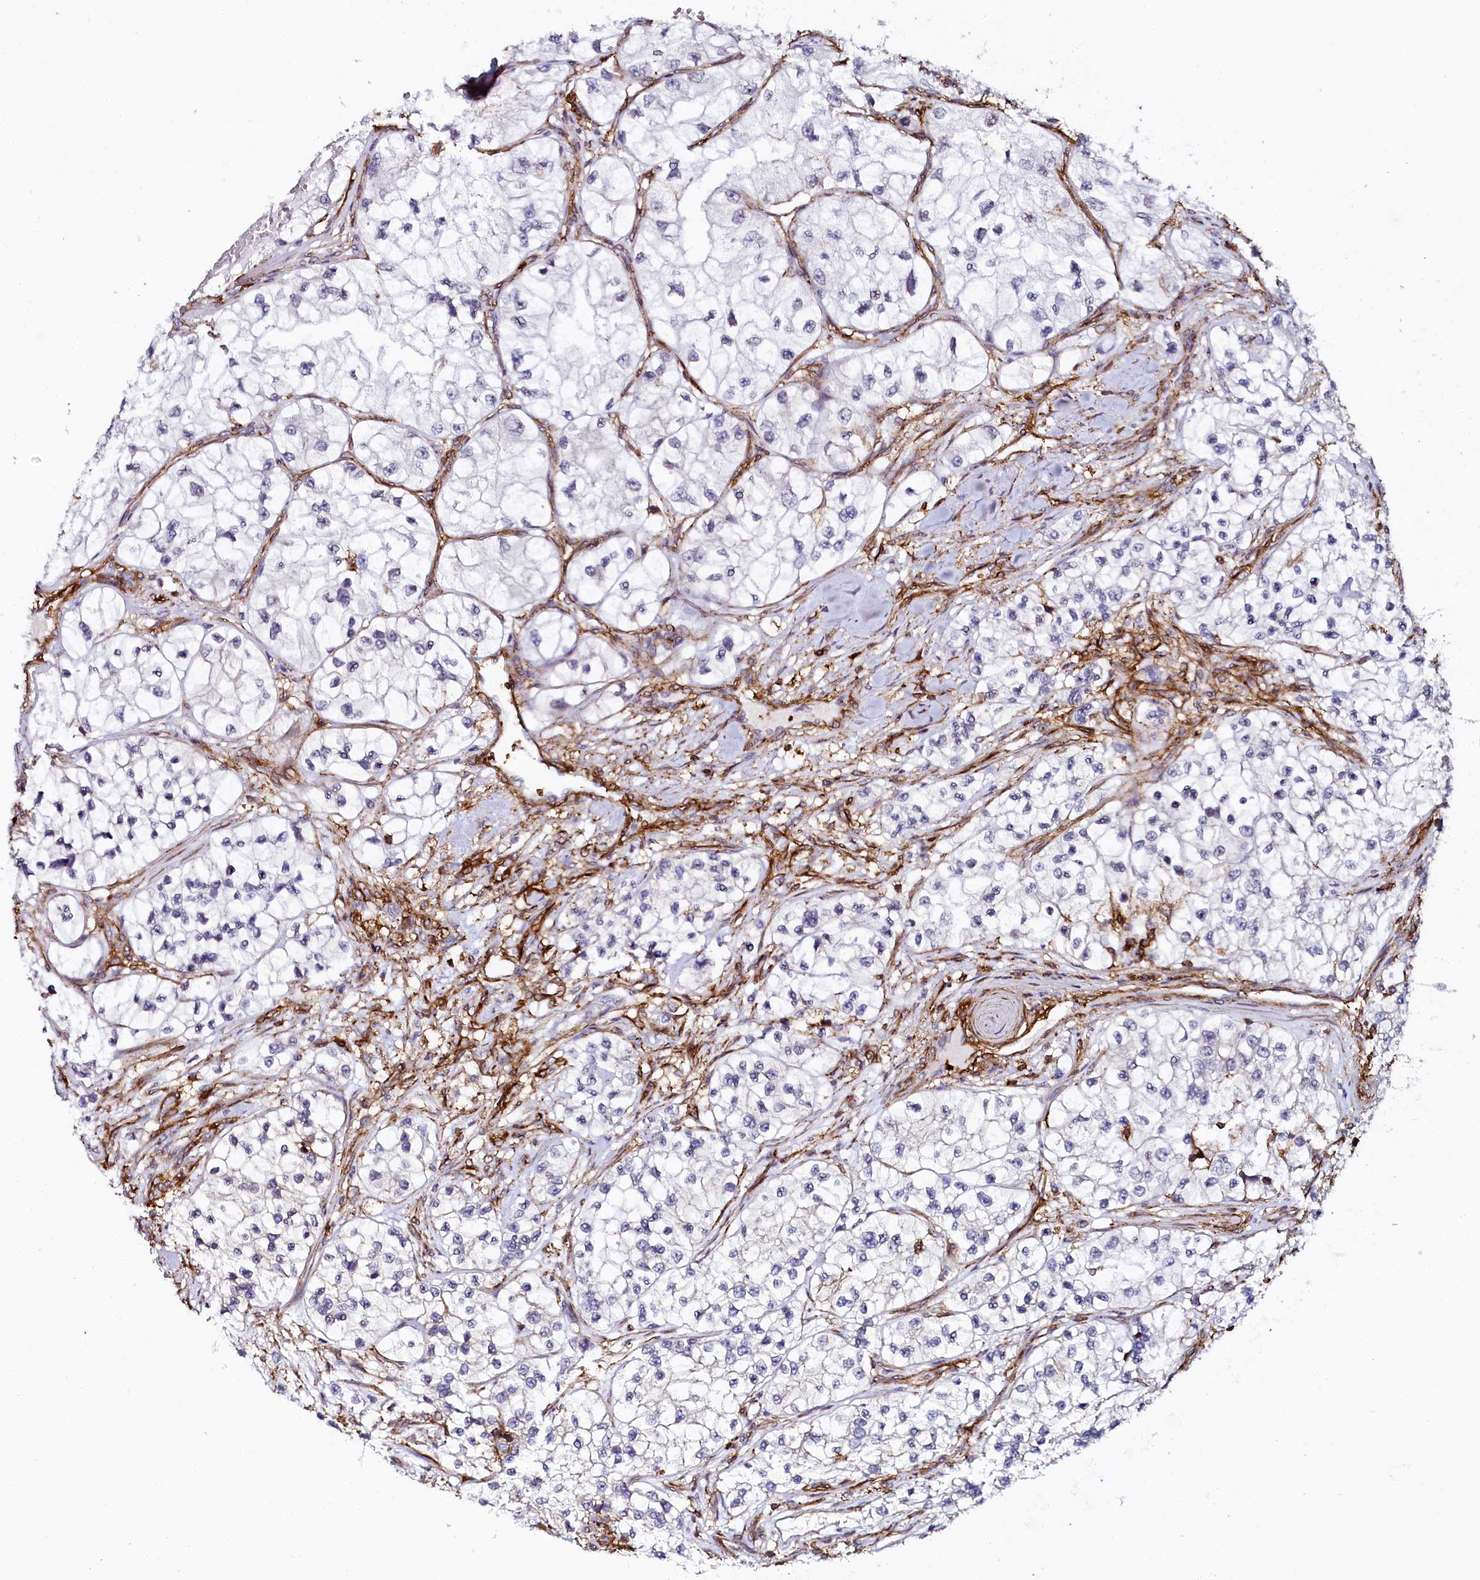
{"staining": {"intensity": "negative", "quantity": "none", "location": "none"}, "tissue": "renal cancer", "cell_type": "Tumor cells", "image_type": "cancer", "snomed": [{"axis": "morphology", "description": "Adenocarcinoma, NOS"}, {"axis": "topography", "description": "Kidney"}], "caption": "Human renal cancer (adenocarcinoma) stained for a protein using IHC demonstrates no staining in tumor cells.", "gene": "AAAS", "patient": {"sex": "female", "age": 57}}